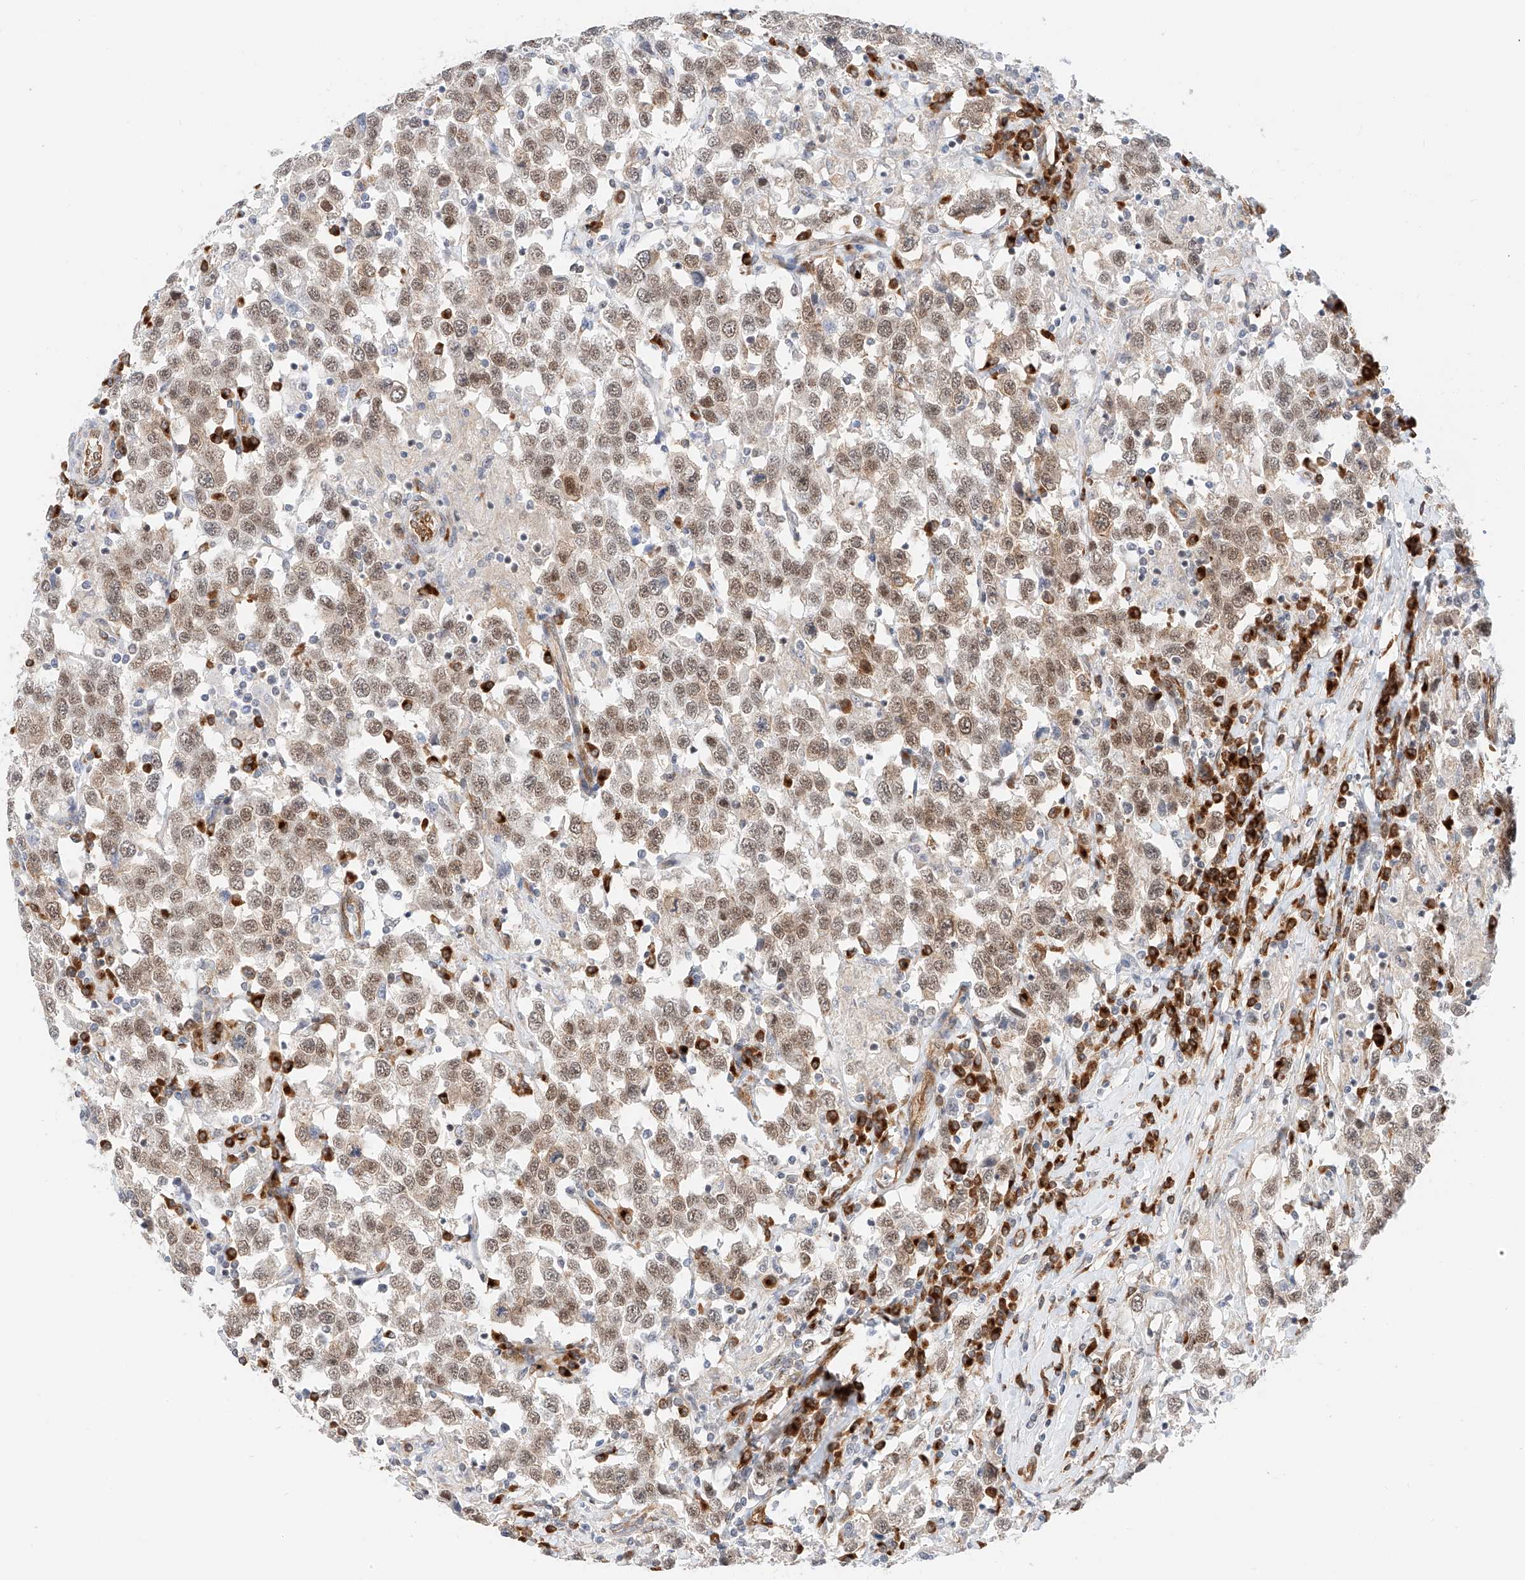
{"staining": {"intensity": "moderate", "quantity": ">75%", "location": "nuclear"}, "tissue": "testis cancer", "cell_type": "Tumor cells", "image_type": "cancer", "snomed": [{"axis": "morphology", "description": "Seminoma, NOS"}, {"axis": "topography", "description": "Testis"}], "caption": "Immunohistochemical staining of human testis cancer exhibits medium levels of moderate nuclear protein positivity in approximately >75% of tumor cells.", "gene": "CARMIL1", "patient": {"sex": "male", "age": 41}}